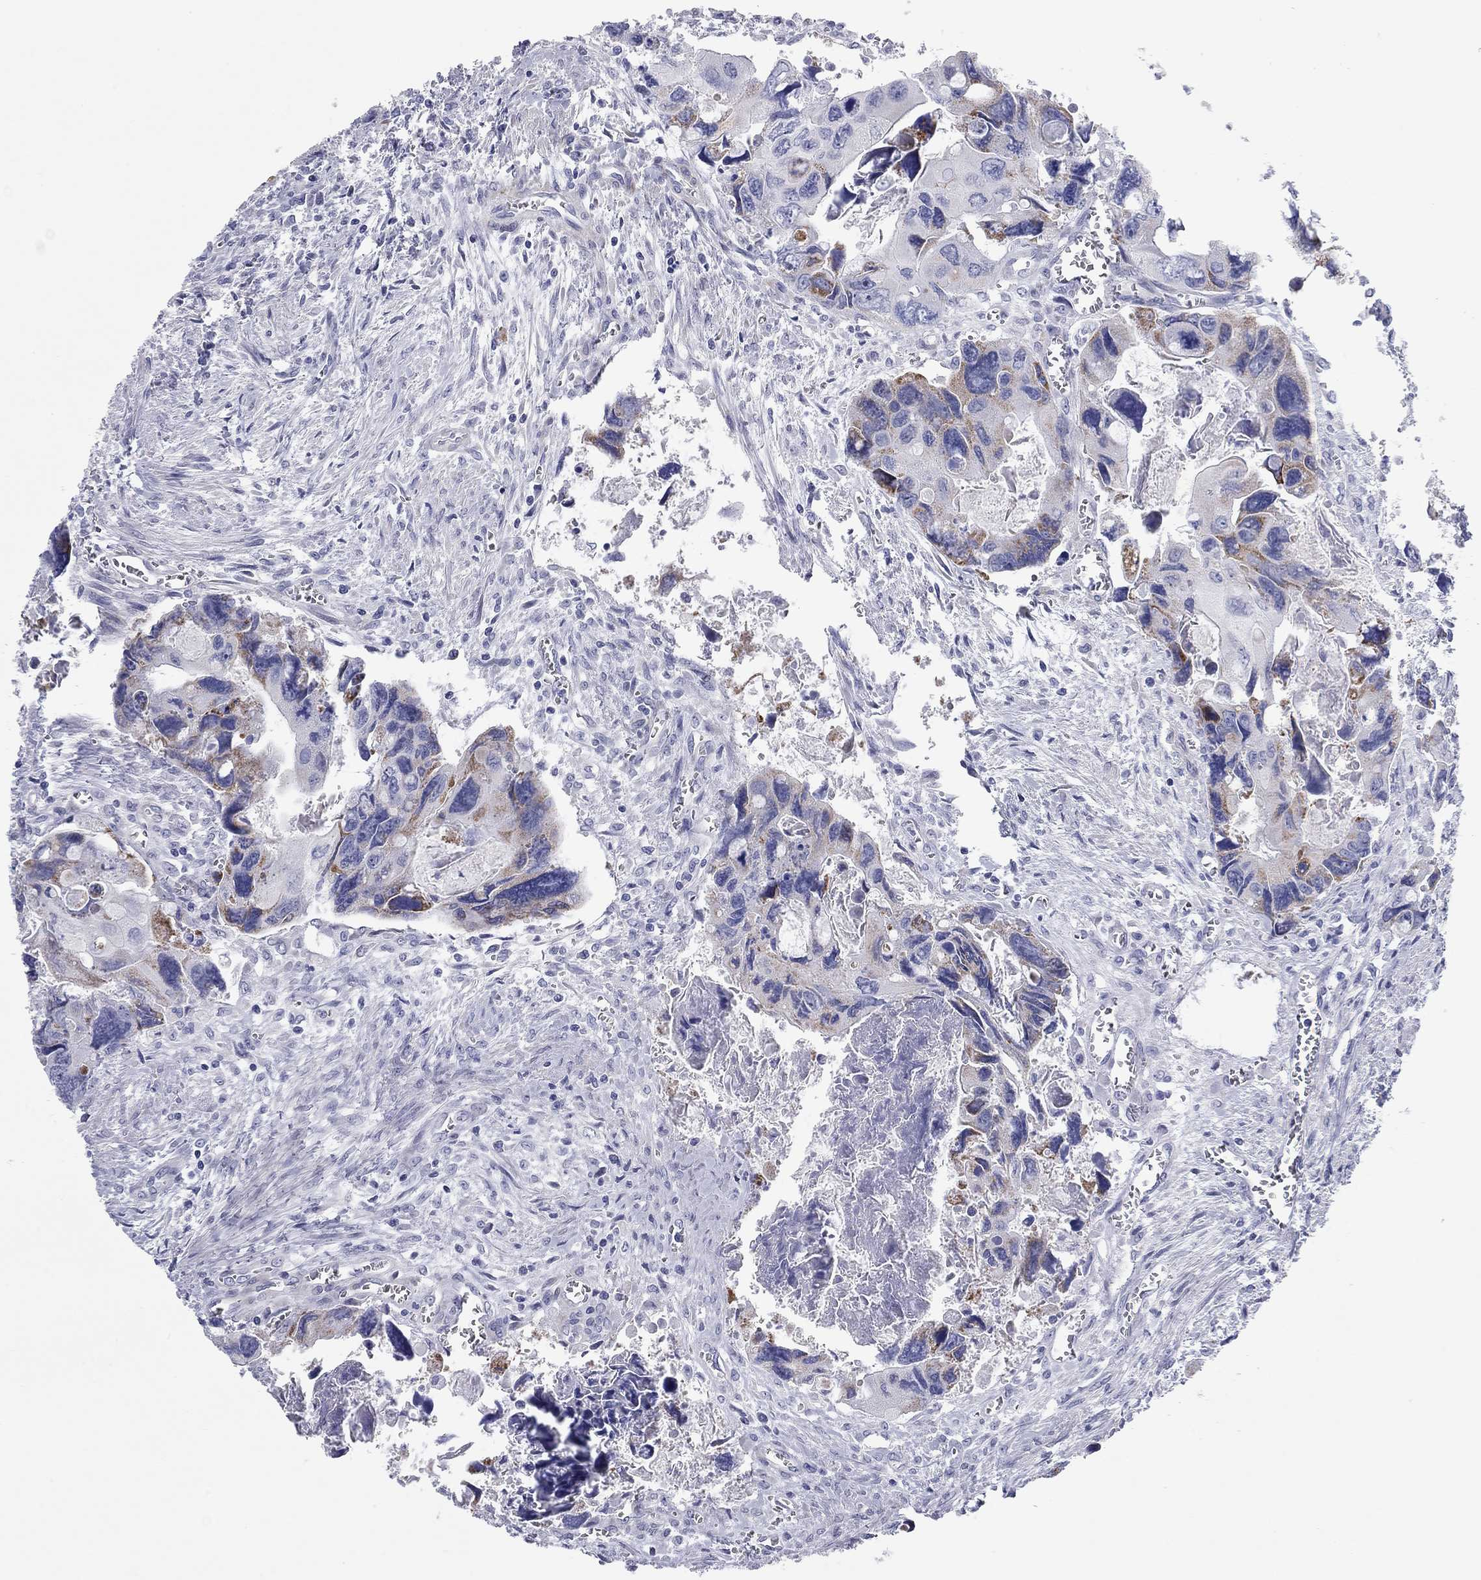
{"staining": {"intensity": "strong", "quantity": "25%-75%", "location": "cytoplasmic/membranous"}, "tissue": "colorectal cancer", "cell_type": "Tumor cells", "image_type": "cancer", "snomed": [{"axis": "morphology", "description": "Adenocarcinoma, NOS"}, {"axis": "topography", "description": "Rectum"}], "caption": "IHC (DAB) staining of human adenocarcinoma (colorectal) demonstrates strong cytoplasmic/membranous protein expression in approximately 25%-75% of tumor cells. The protein is shown in brown color, while the nuclei are stained blue.", "gene": "CHI3L2", "patient": {"sex": "male", "age": 62}}